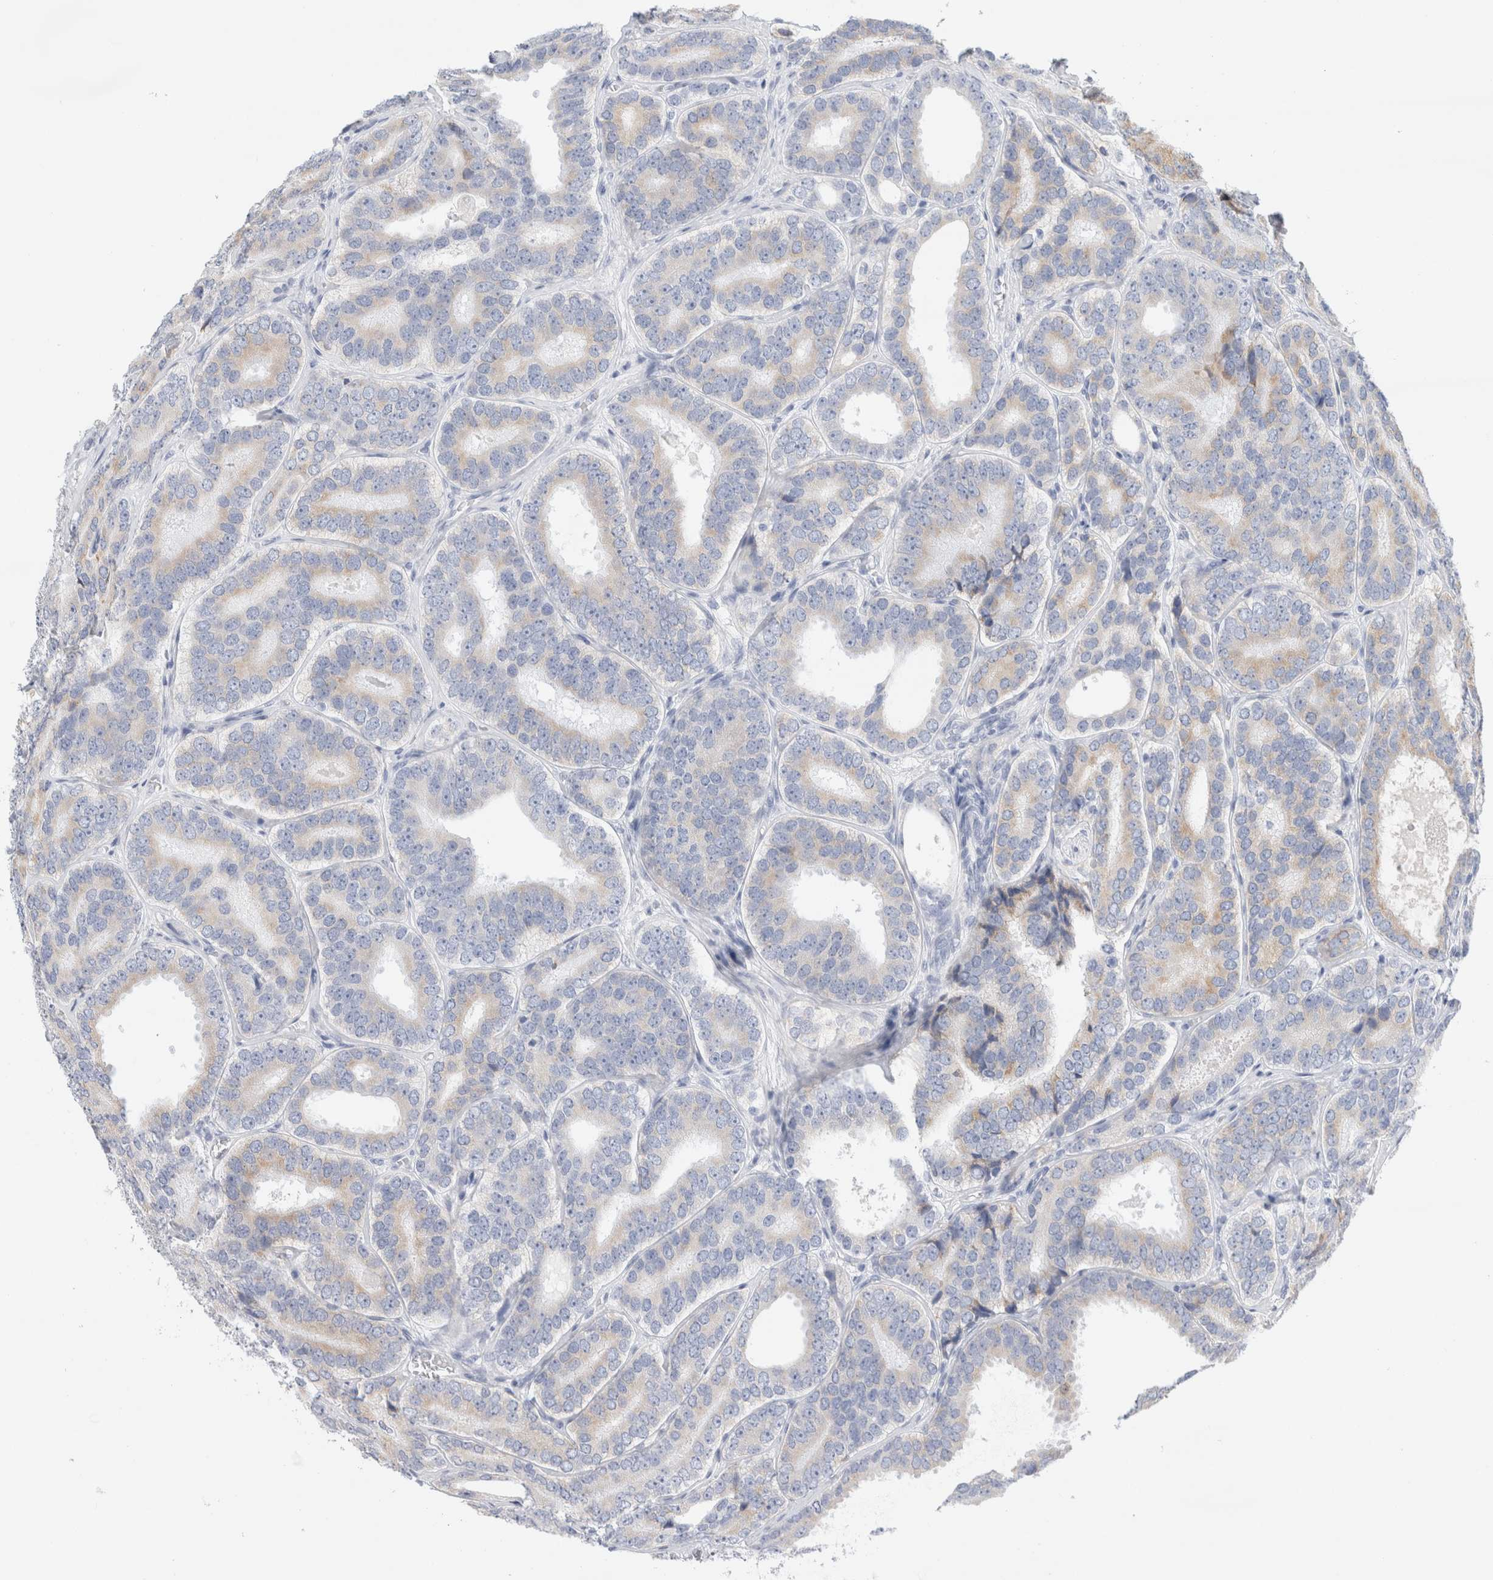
{"staining": {"intensity": "weak", "quantity": "<25%", "location": "cytoplasmic/membranous"}, "tissue": "prostate cancer", "cell_type": "Tumor cells", "image_type": "cancer", "snomed": [{"axis": "morphology", "description": "Adenocarcinoma, High grade"}, {"axis": "topography", "description": "Prostate"}], "caption": "IHC photomicrograph of prostate cancer stained for a protein (brown), which shows no positivity in tumor cells.", "gene": "CSK", "patient": {"sex": "male", "age": 56}}